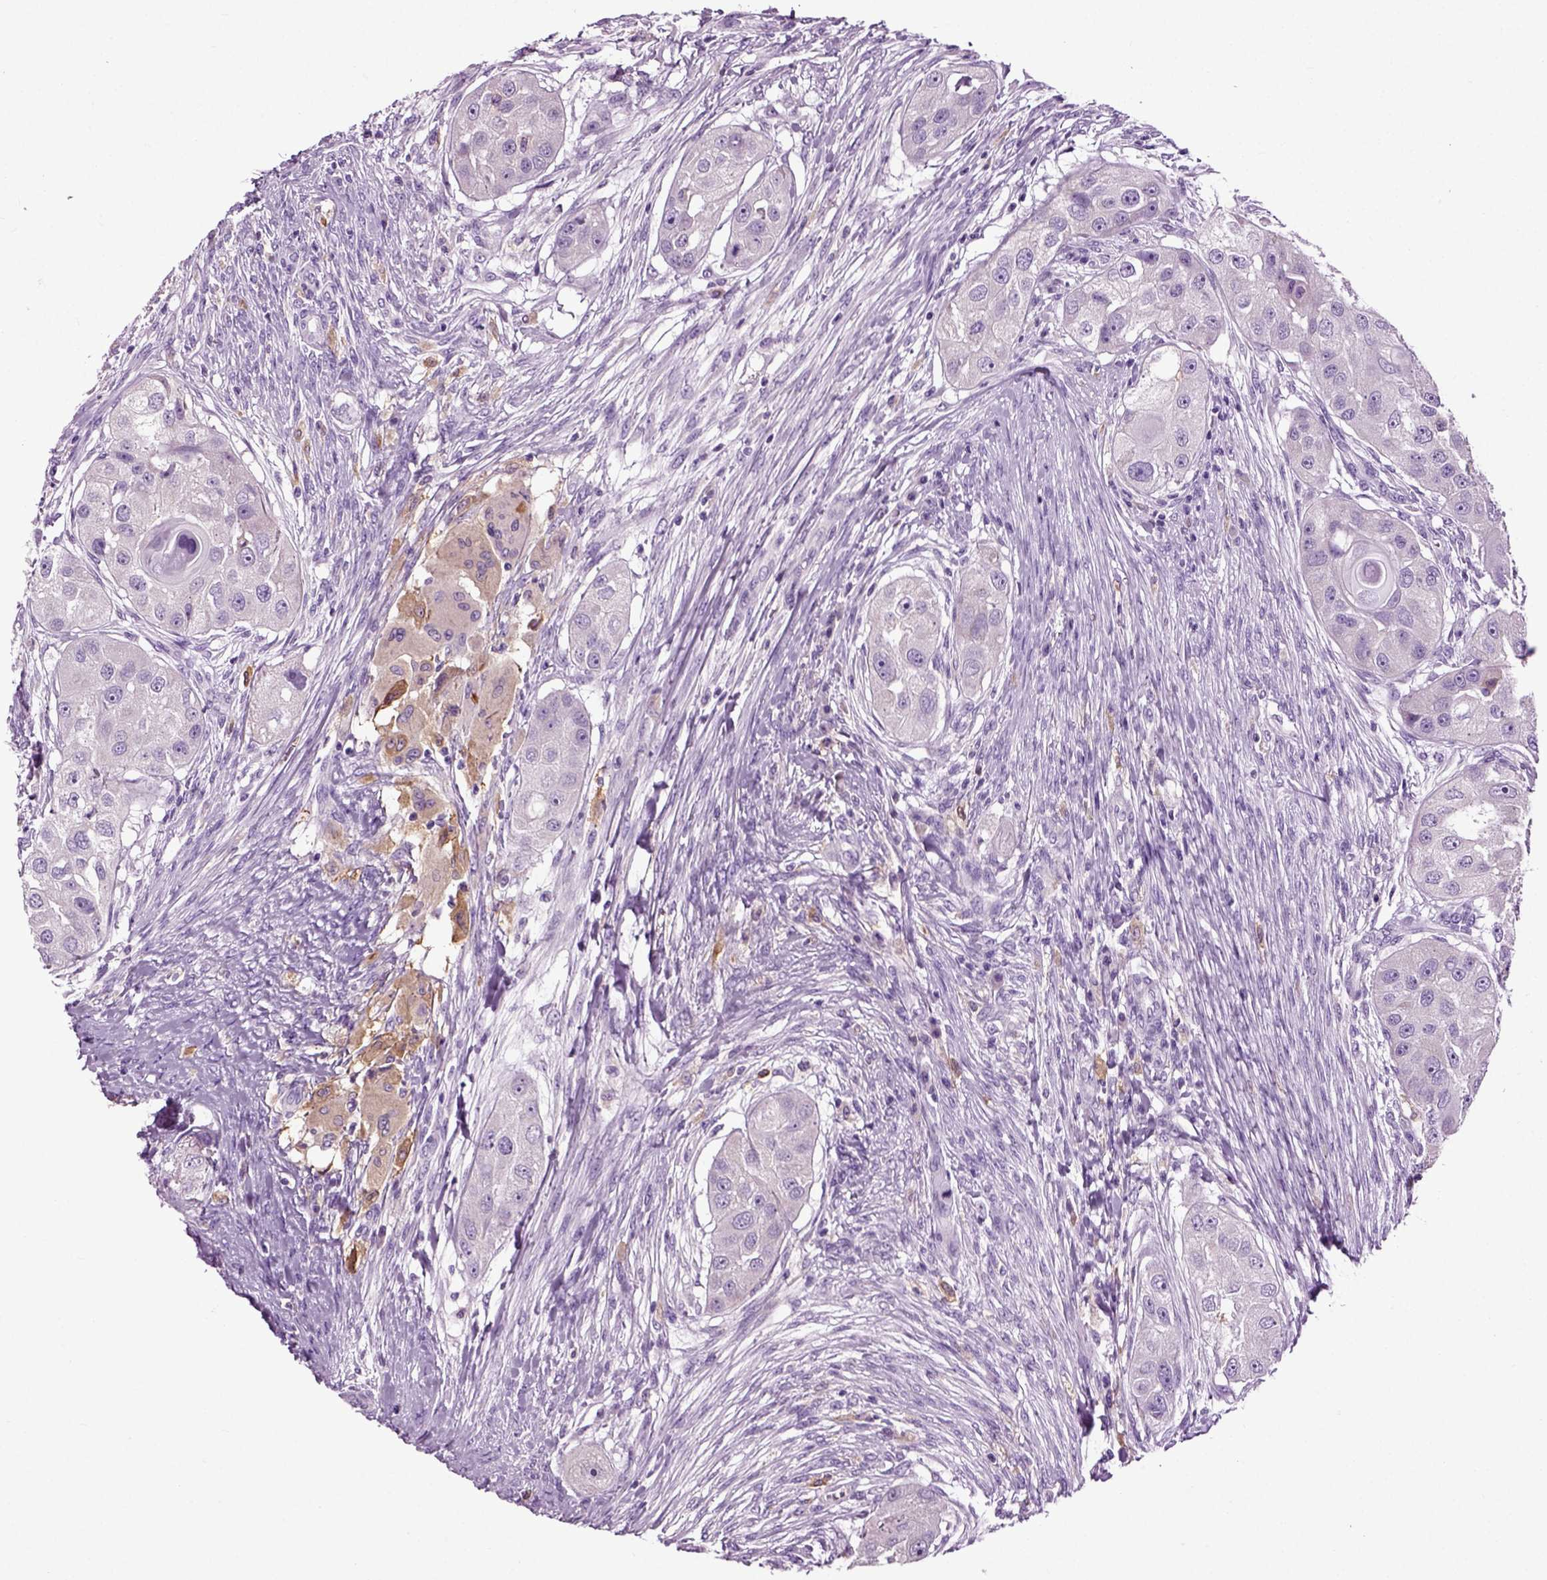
{"staining": {"intensity": "negative", "quantity": "none", "location": "none"}, "tissue": "head and neck cancer", "cell_type": "Tumor cells", "image_type": "cancer", "snomed": [{"axis": "morphology", "description": "Squamous cell carcinoma, NOS"}, {"axis": "topography", "description": "Head-Neck"}], "caption": "Immunohistochemical staining of head and neck squamous cell carcinoma shows no significant positivity in tumor cells.", "gene": "DNAH10", "patient": {"sex": "male", "age": 51}}